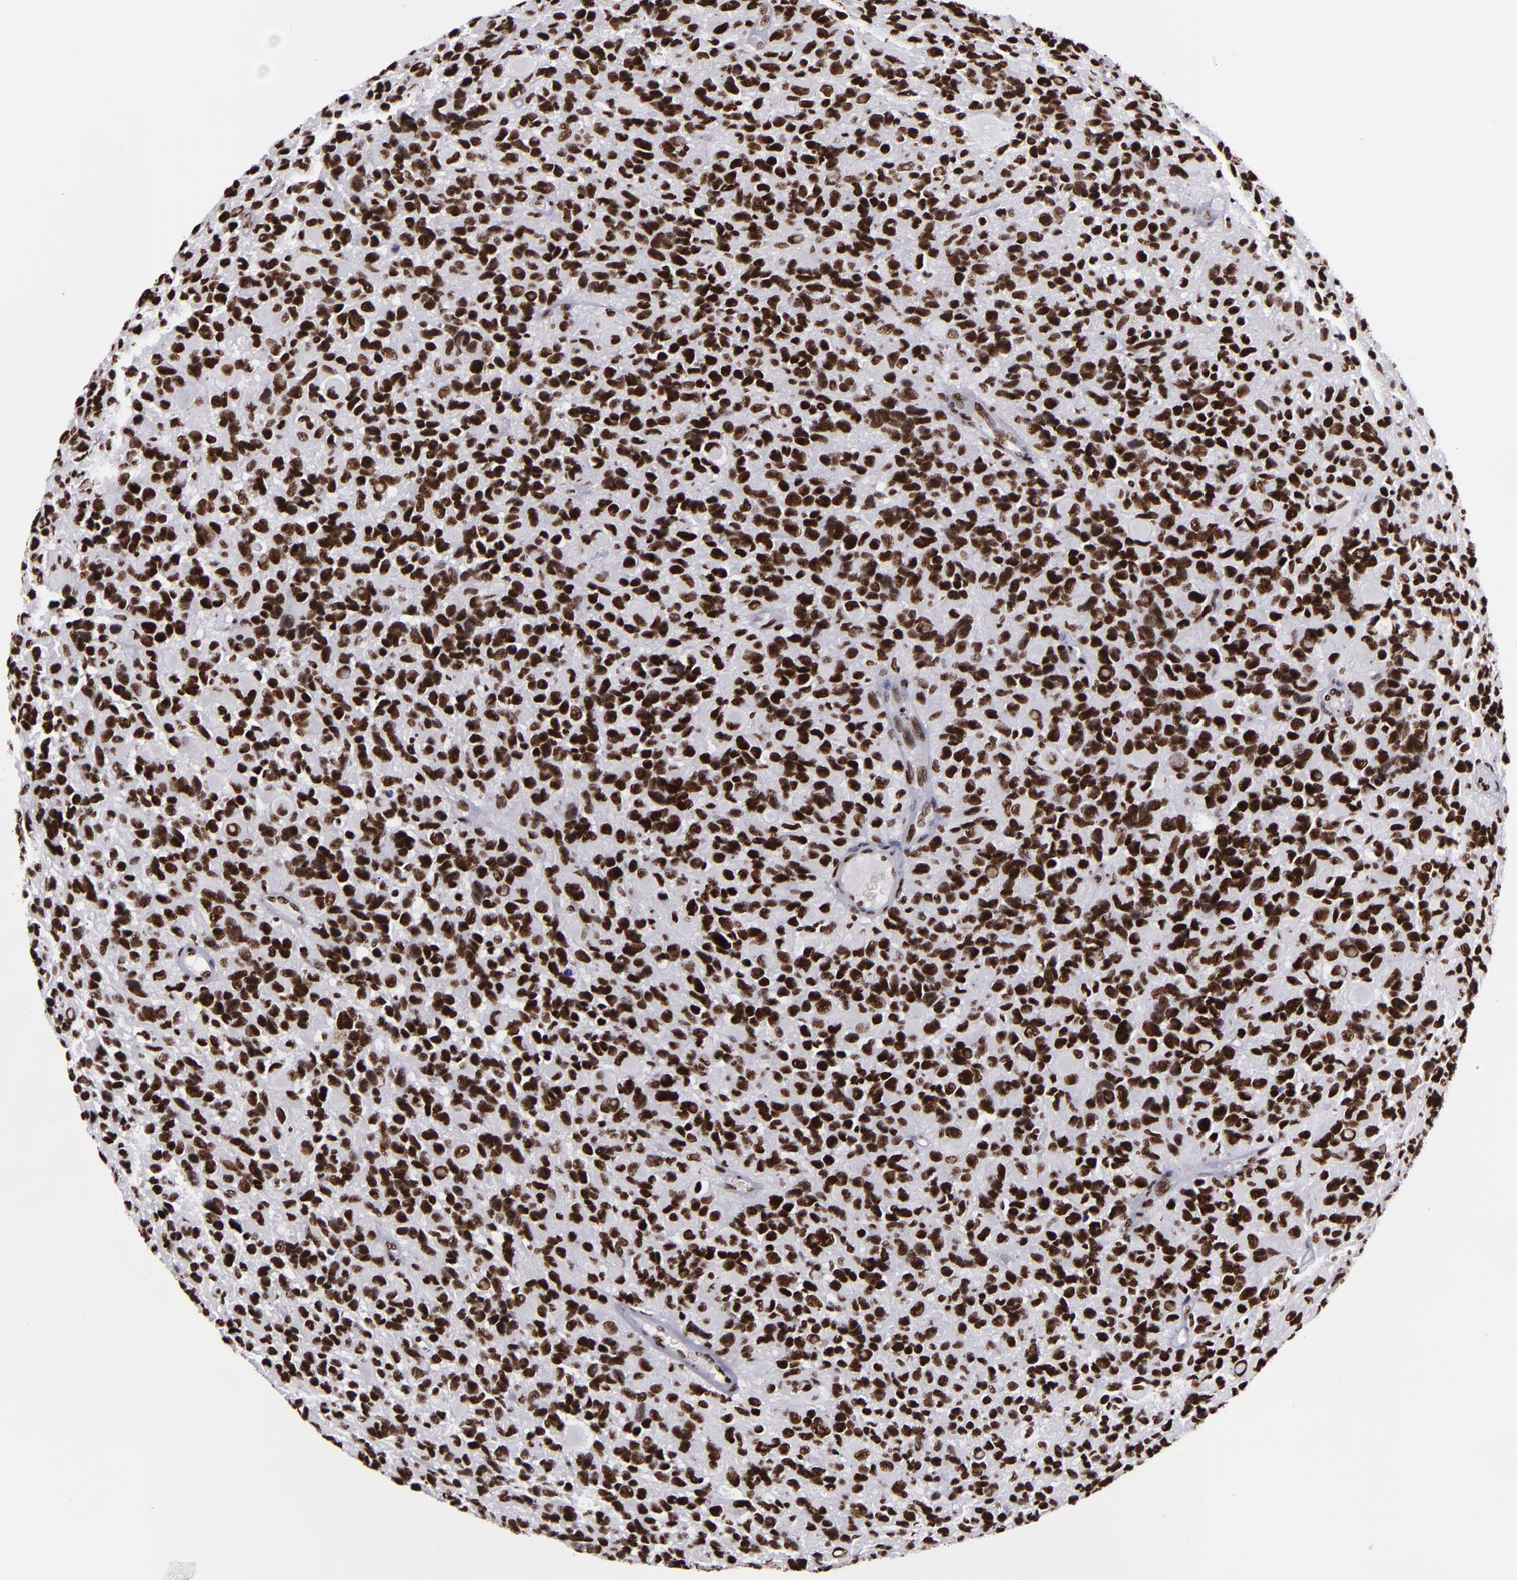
{"staining": {"intensity": "strong", "quantity": ">75%", "location": "nuclear"}, "tissue": "glioma", "cell_type": "Tumor cells", "image_type": "cancer", "snomed": [{"axis": "morphology", "description": "Glioma, malignant, High grade"}, {"axis": "topography", "description": "Brain"}], "caption": "Tumor cells display high levels of strong nuclear positivity in approximately >75% of cells in human malignant glioma (high-grade). (brown staining indicates protein expression, while blue staining denotes nuclei).", "gene": "SAFB", "patient": {"sex": "male", "age": 77}}